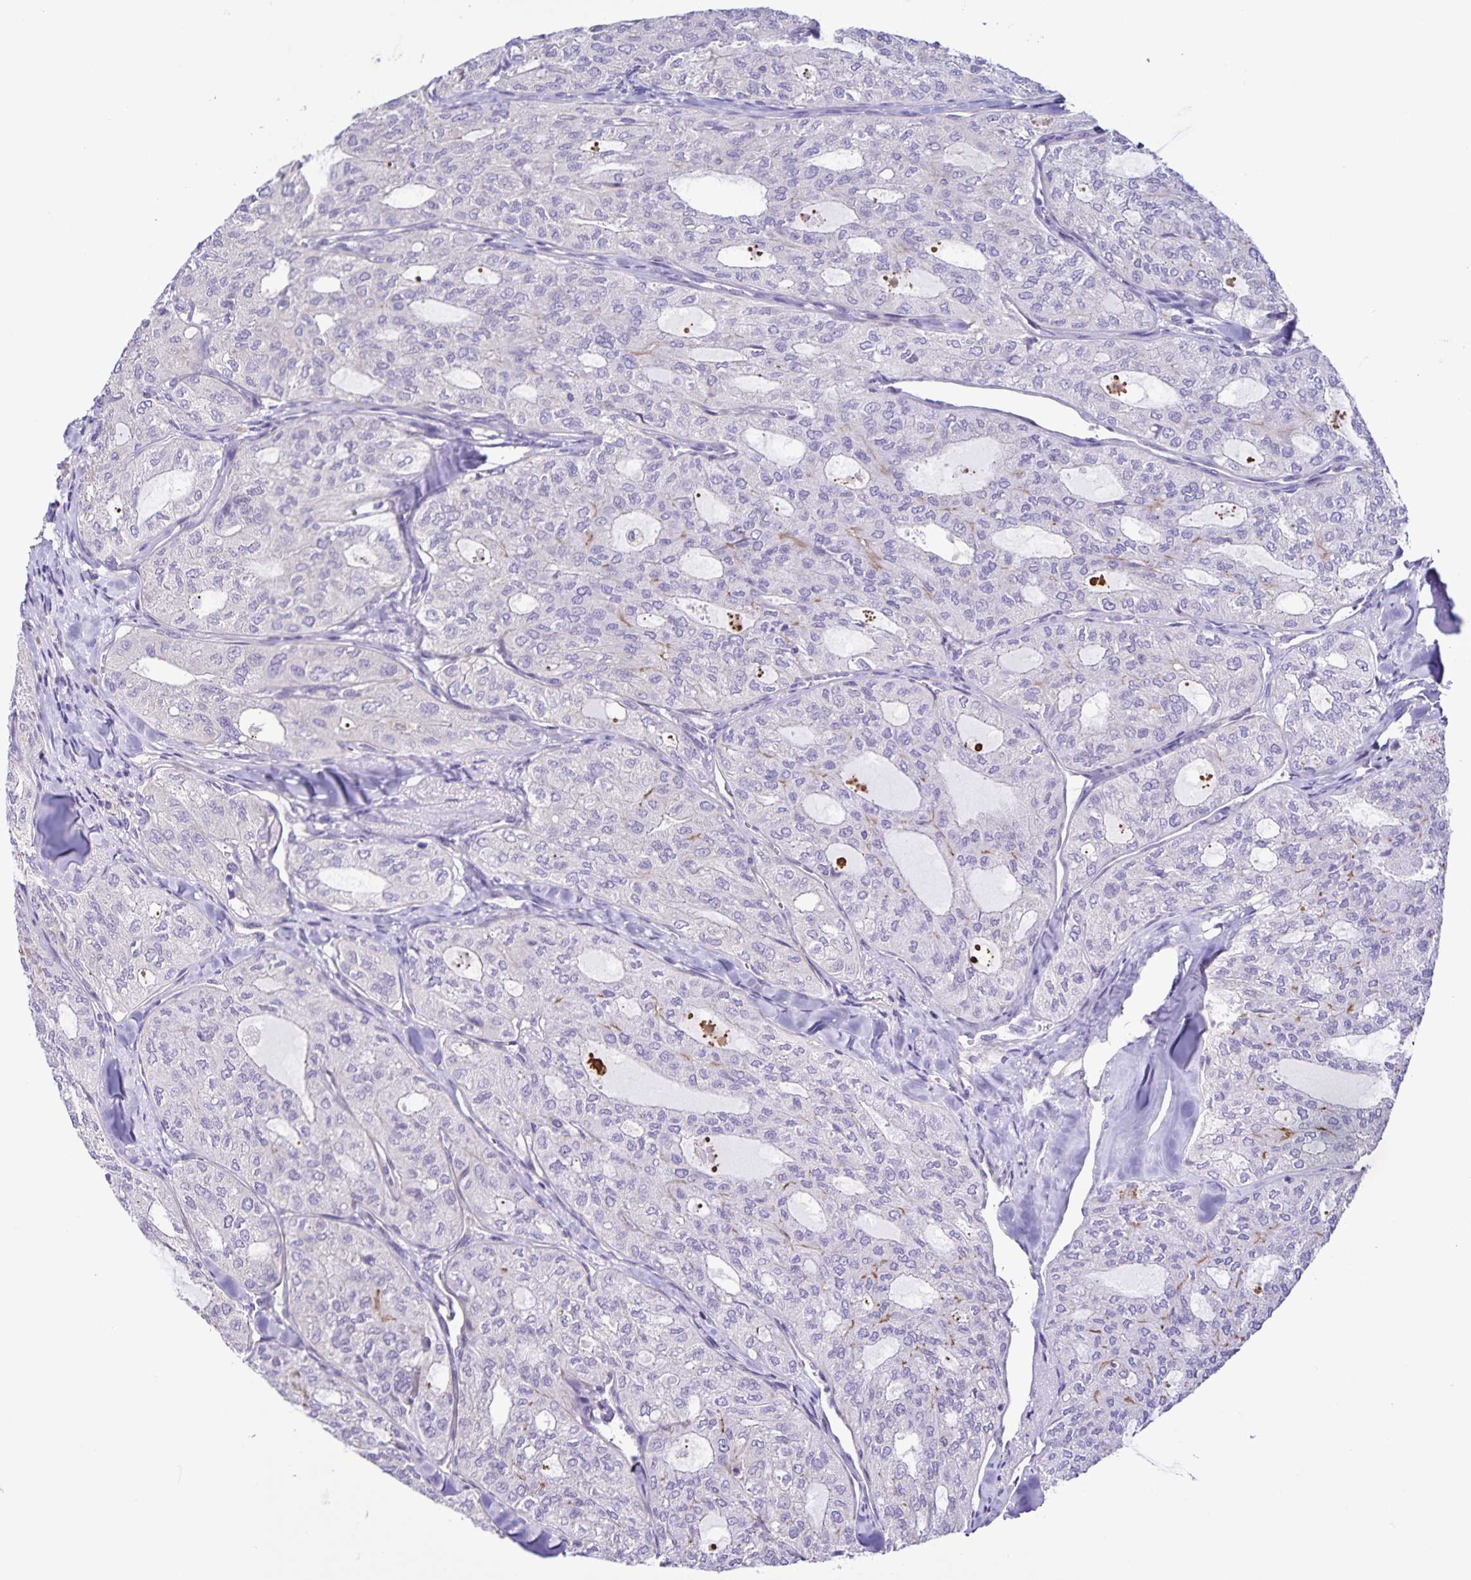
{"staining": {"intensity": "negative", "quantity": "none", "location": "none"}, "tissue": "thyroid cancer", "cell_type": "Tumor cells", "image_type": "cancer", "snomed": [{"axis": "morphology", "description": "Follicular adenoma carcinoma, NOS"}, {"axis": "topography", "description": "Thyroid gland"}], "caption": "An IHC photomicrograph of follicular adenoma carcinoma (thyroid) is shown. There is no staining in tumor cells of follicular adenoma carcinoma (thyroid).", "gene": "BOLL", "patient": {"sex": "male", "age": 75}}